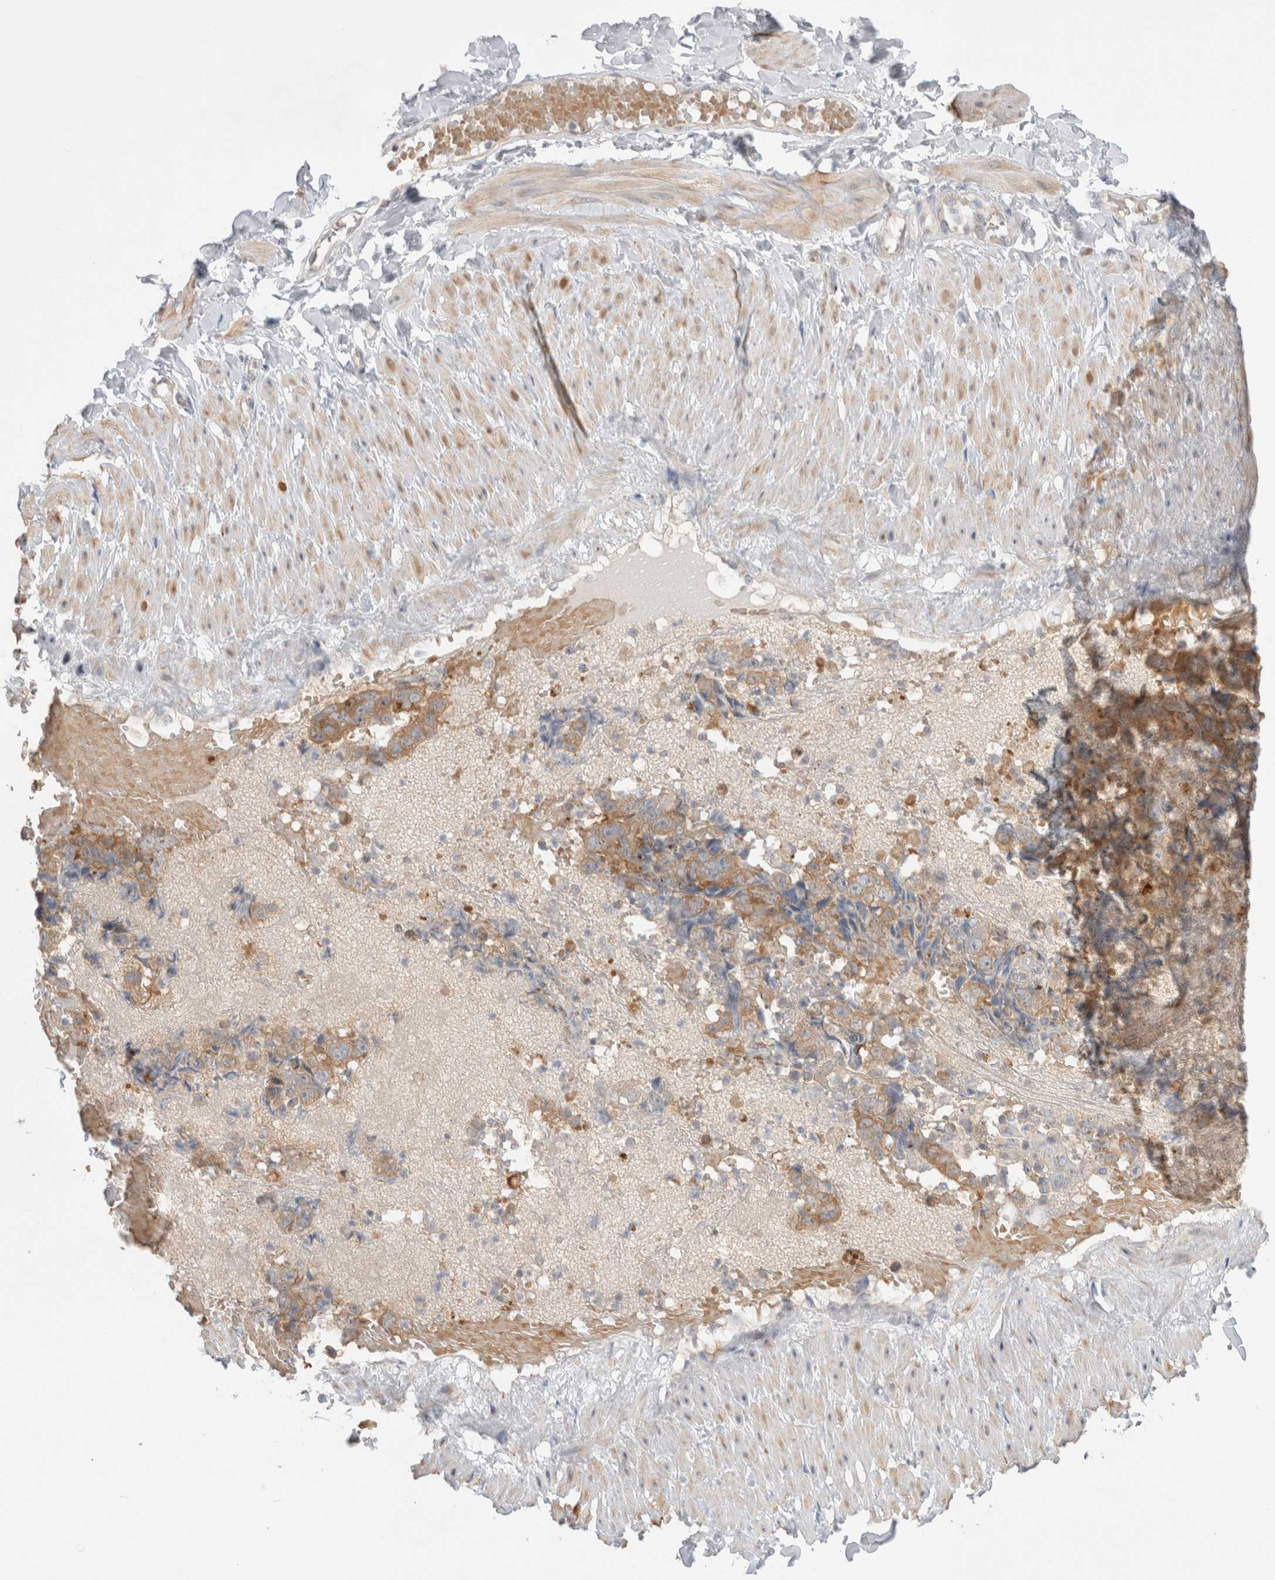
{"staining": {"intensity": "negative", "quantity": "none", "location": "none"}, "tissue": "soft tissue", "cell_type": "Fibroblasts", "image_type": "normal", "snomed": [{"axis": "morphology", "description": "Normal tissue, NOS"}, {"axis": "topography", "description": "Adipose tissue"}, {"axis": "topography", "description": "Vascular tissue"}, {"axis": "topography", "description": "Peripheral nerve tissue"}], "caption": "Soft tissue stained for a protein using immunohistochemistry (IHC) displays no positivity fibroblasts.", "gene": "NDOR1", "patient": {"sex": "male", "age": 25}}